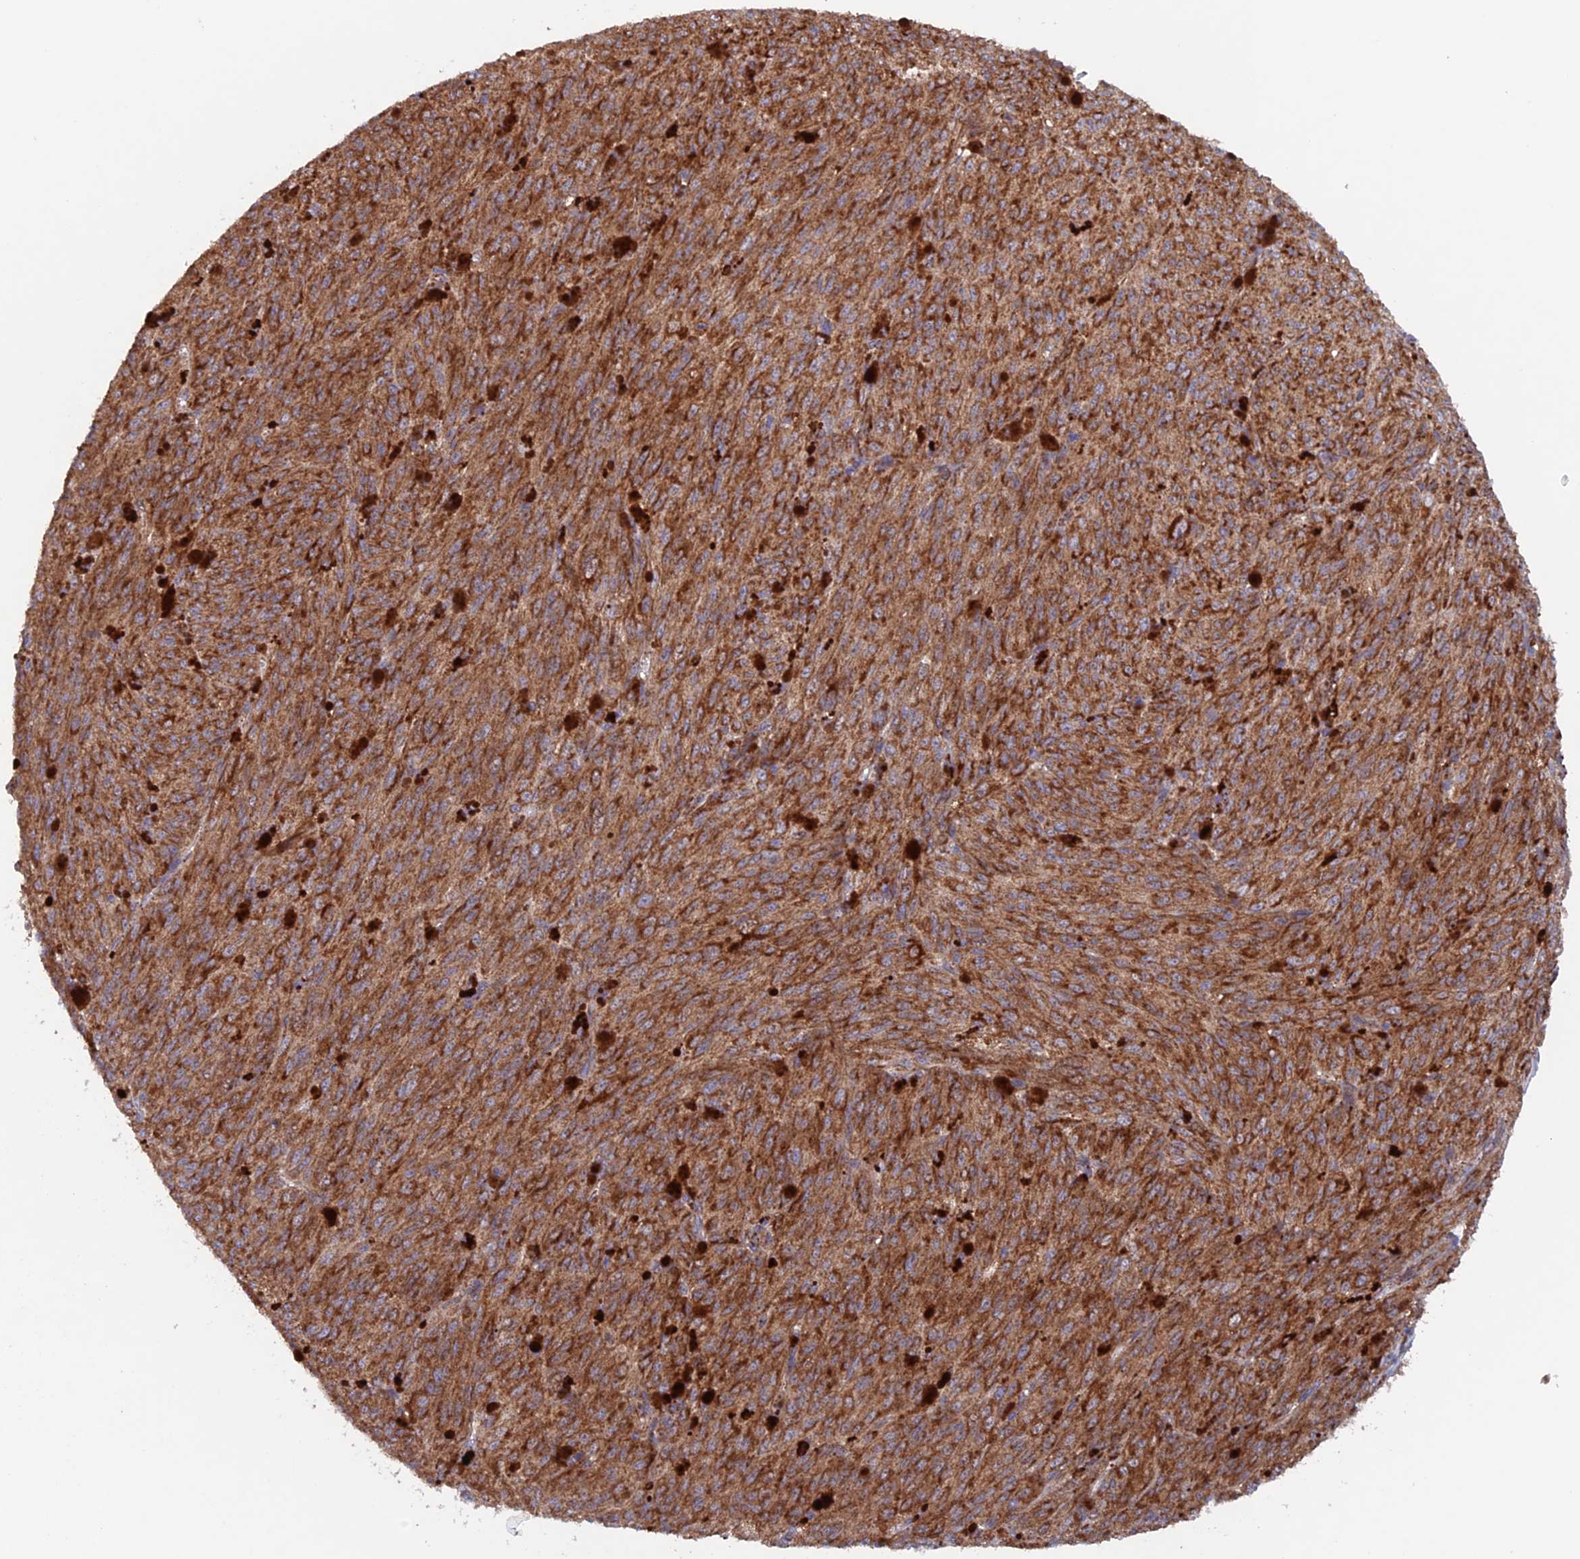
{"staining": {"intensity": "strong", "quantity": ">75%", "location": "cytoplasmic/membranous"}, "tissue": "melanoma", "cell_type": "Tumor cells", "image_type": "cancer", "snomed": [{"axis": "morphology", "description": "Malignant melanoma, NOS"}, {"axis": "topography", "description": "Skin"}], "caption": "DAB (3,3'-diaminobenzidine) immunohistochemical staining of human melanoma reveals strong cytoplasmic/membranous protein positivity in approximately >75% of tumor cells. The staining was performed using DAB, with brown indicating positive protein expression. Nuclei are stained blue with hematoxylin.", "gene": "MRPL1", "patient": {"sex": "female", "age": 52}}